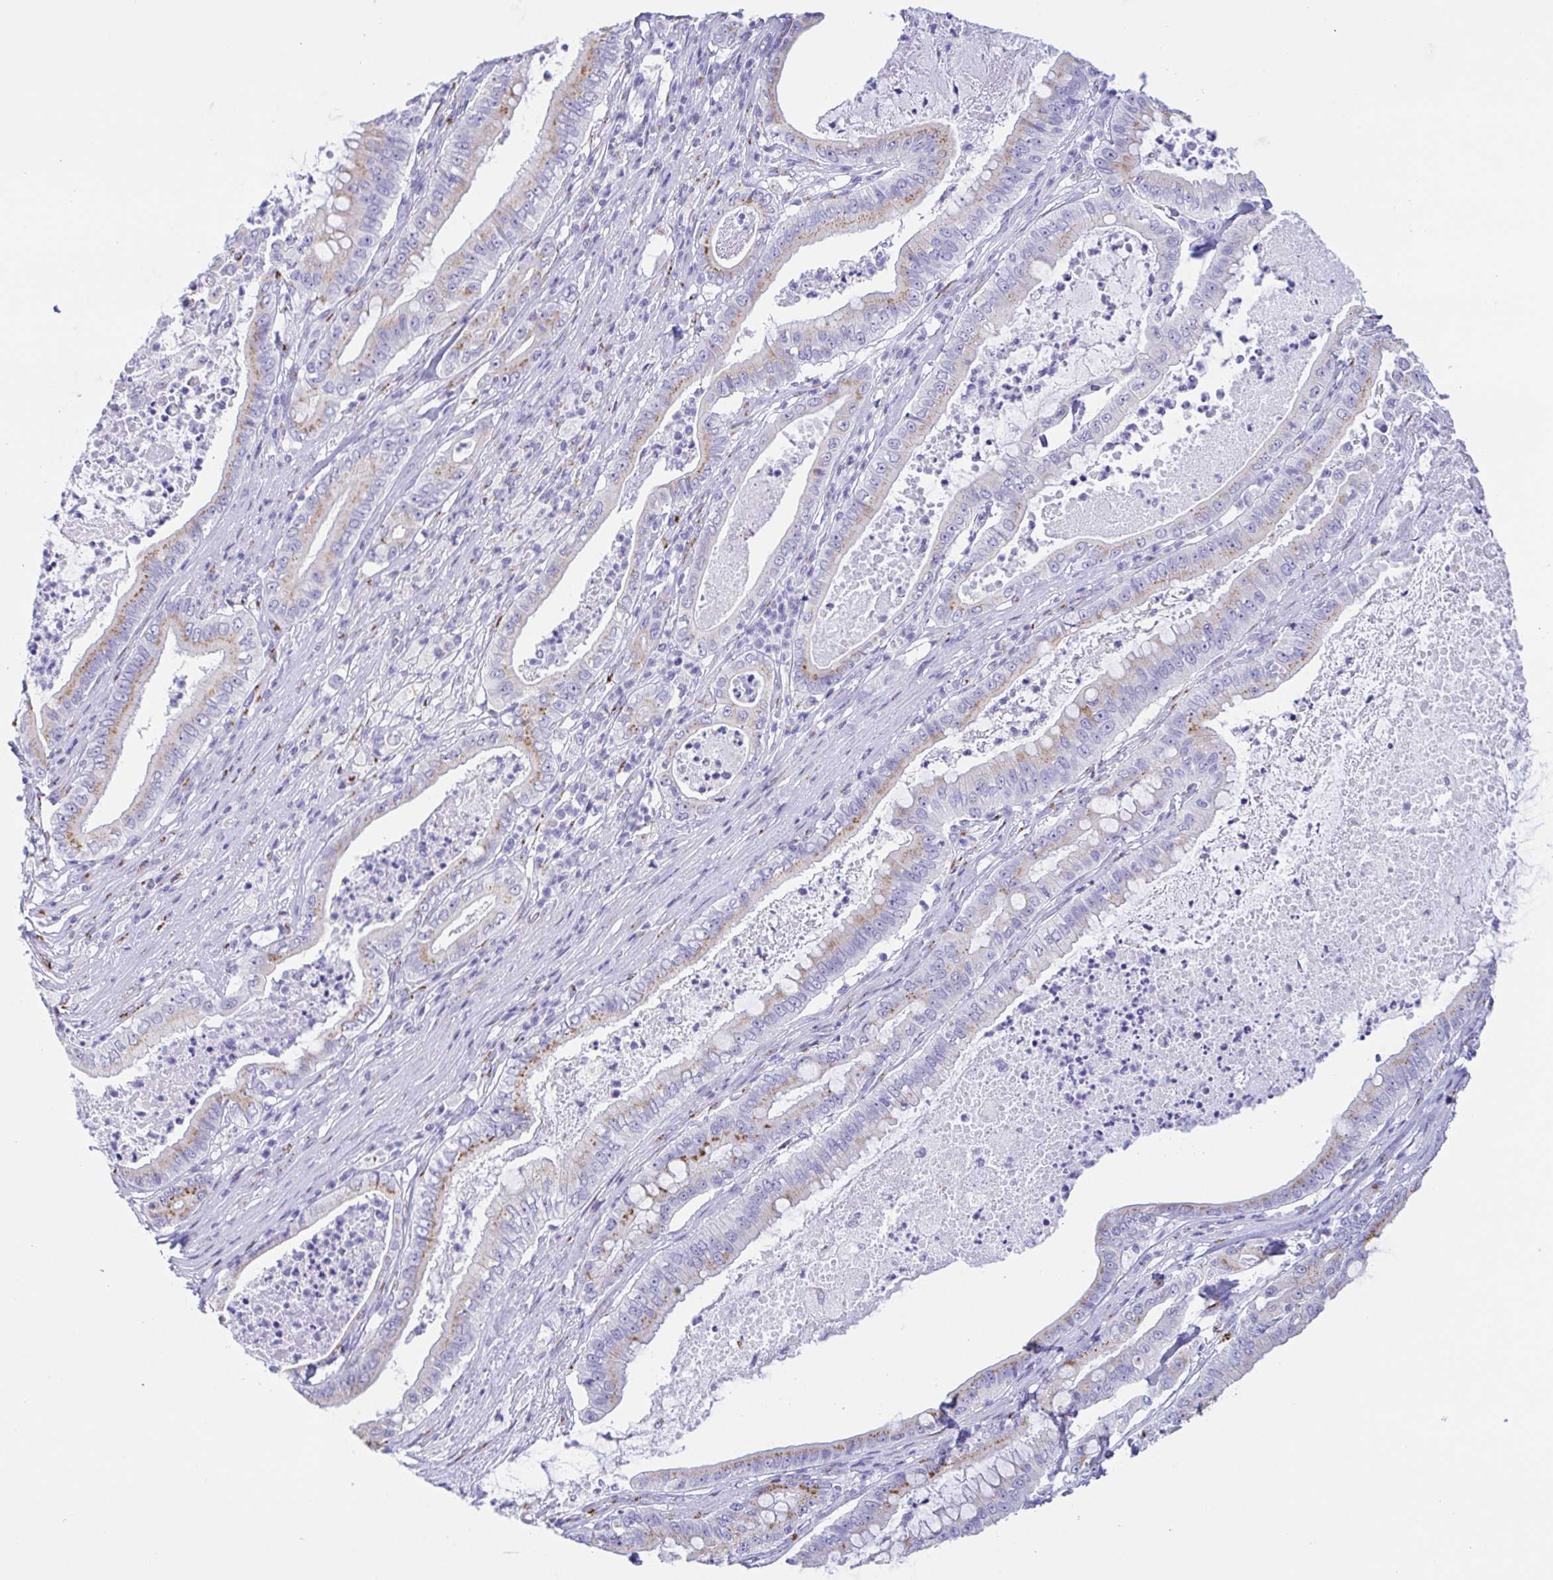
{"staining": {"intensity": "moderate", "quantity": "25%-75%", "location": "cytoplasmic/membranous"}, "tissue": "pancreatic cancer", "cell_type": "Tumor cells", "image_type": "cancer", "snomed": [{"axis": "morphology", "description": "Adenocarcinoma, NOS"}, {"axis": "topography", "description": "Pancreas"}], "caption": "Tumor cells reveal medium levels of moderate cytoplasmic/membranous expression in approximately 25%-75% of cells in adenocarcinoma (pancreatic).", "gene": "SULT1B1", "patient": {"sex": "male", "age": 71}}